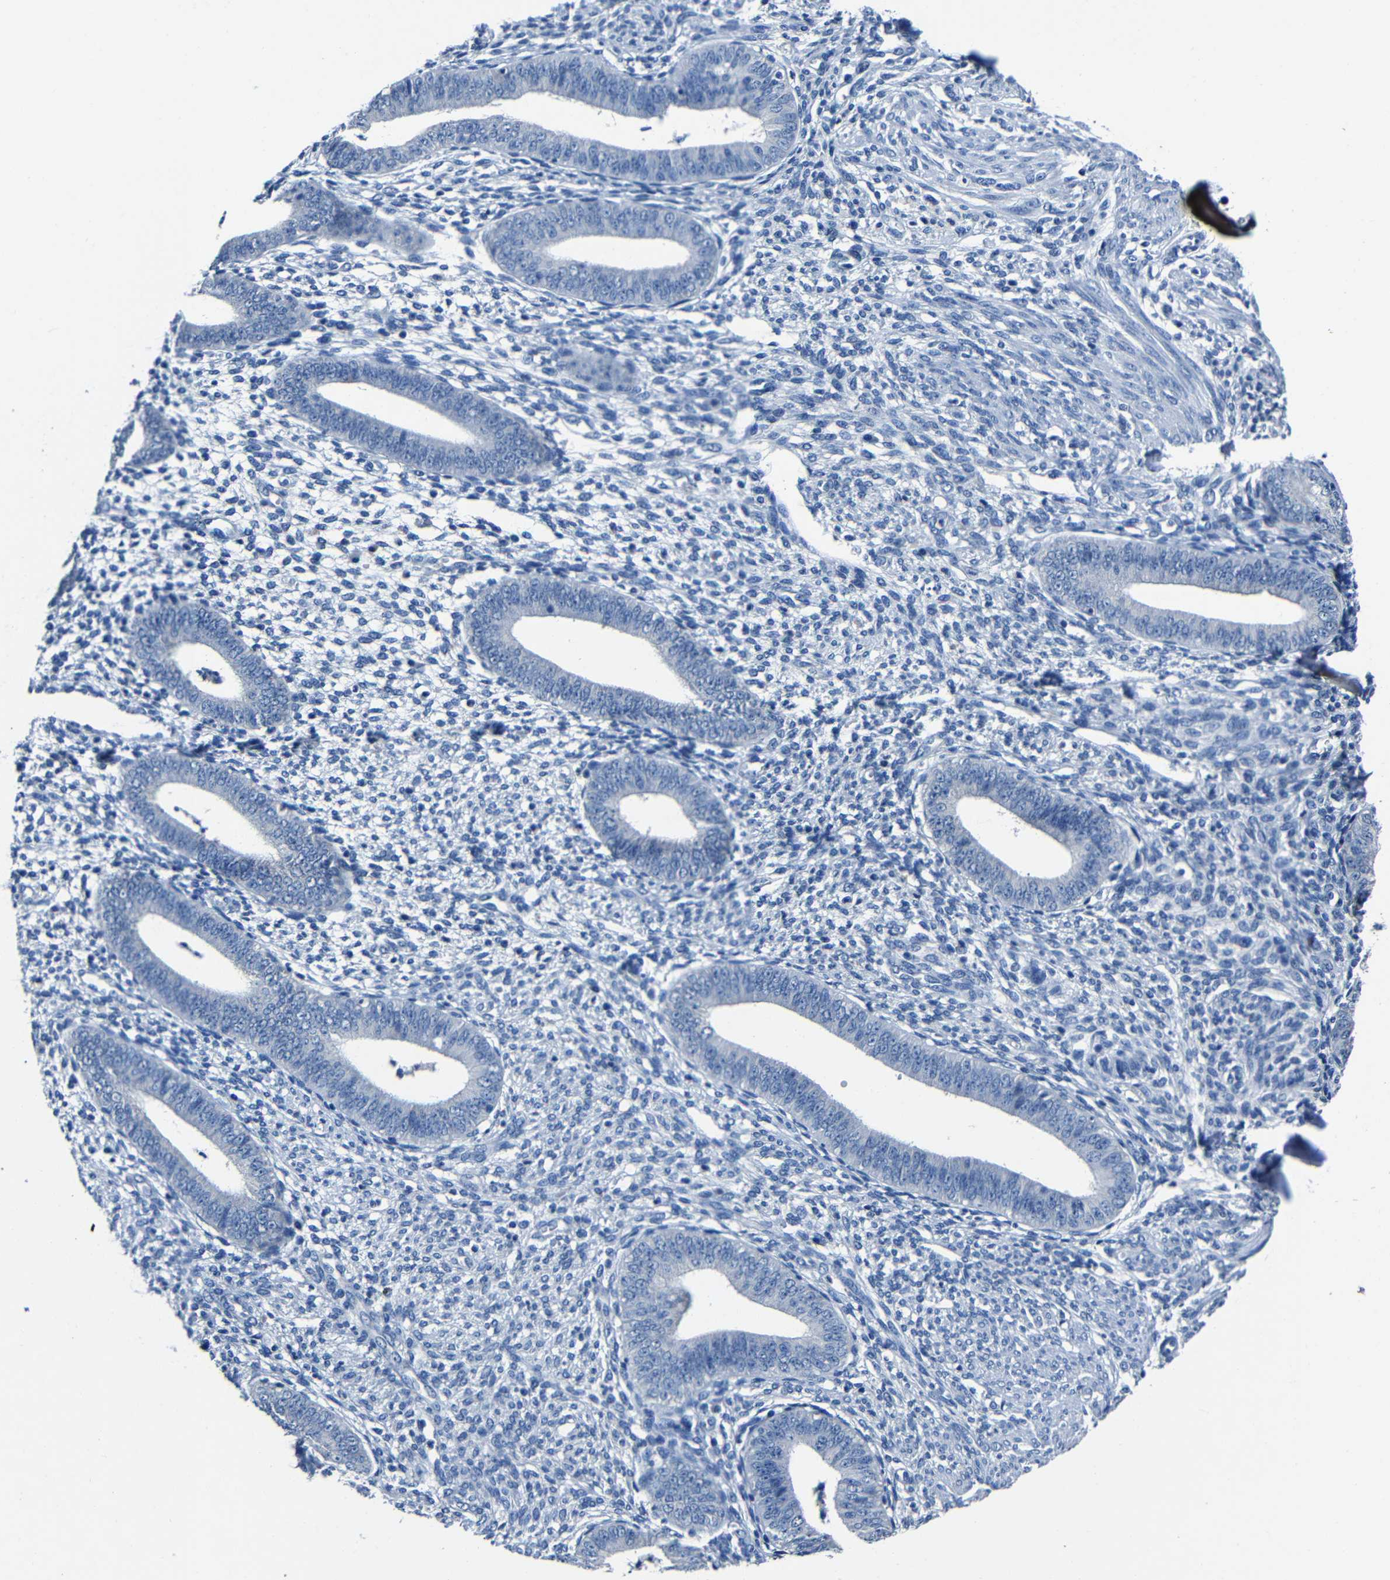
{"staining": {"intensity": "negative", "quantity": "none", "location": "none"}, "tissue": "endometrium", "cell_type": "Cells in endometrial stroma", "image_type": "normal", "snomed": [{"axis": "morphology", "description": "Normal tissue, NOS"}, {"axis": "topography", "description": "Endometrium"}], "caption": "This micrograph is of unremarkable endometrium stained with IHC to label a protein in brown with the nuclei are counter-stained blue. There is no staining in cells in endometrial stroma. Brightfield microscopy of immunohistochemistry stained with DAB (3,3'-diaminobenzidine) (brown) and hematoxylin (blue), captured at high magnification.", "gene": "NCMAP", "patient": {"sex": "female", "age": 35}}